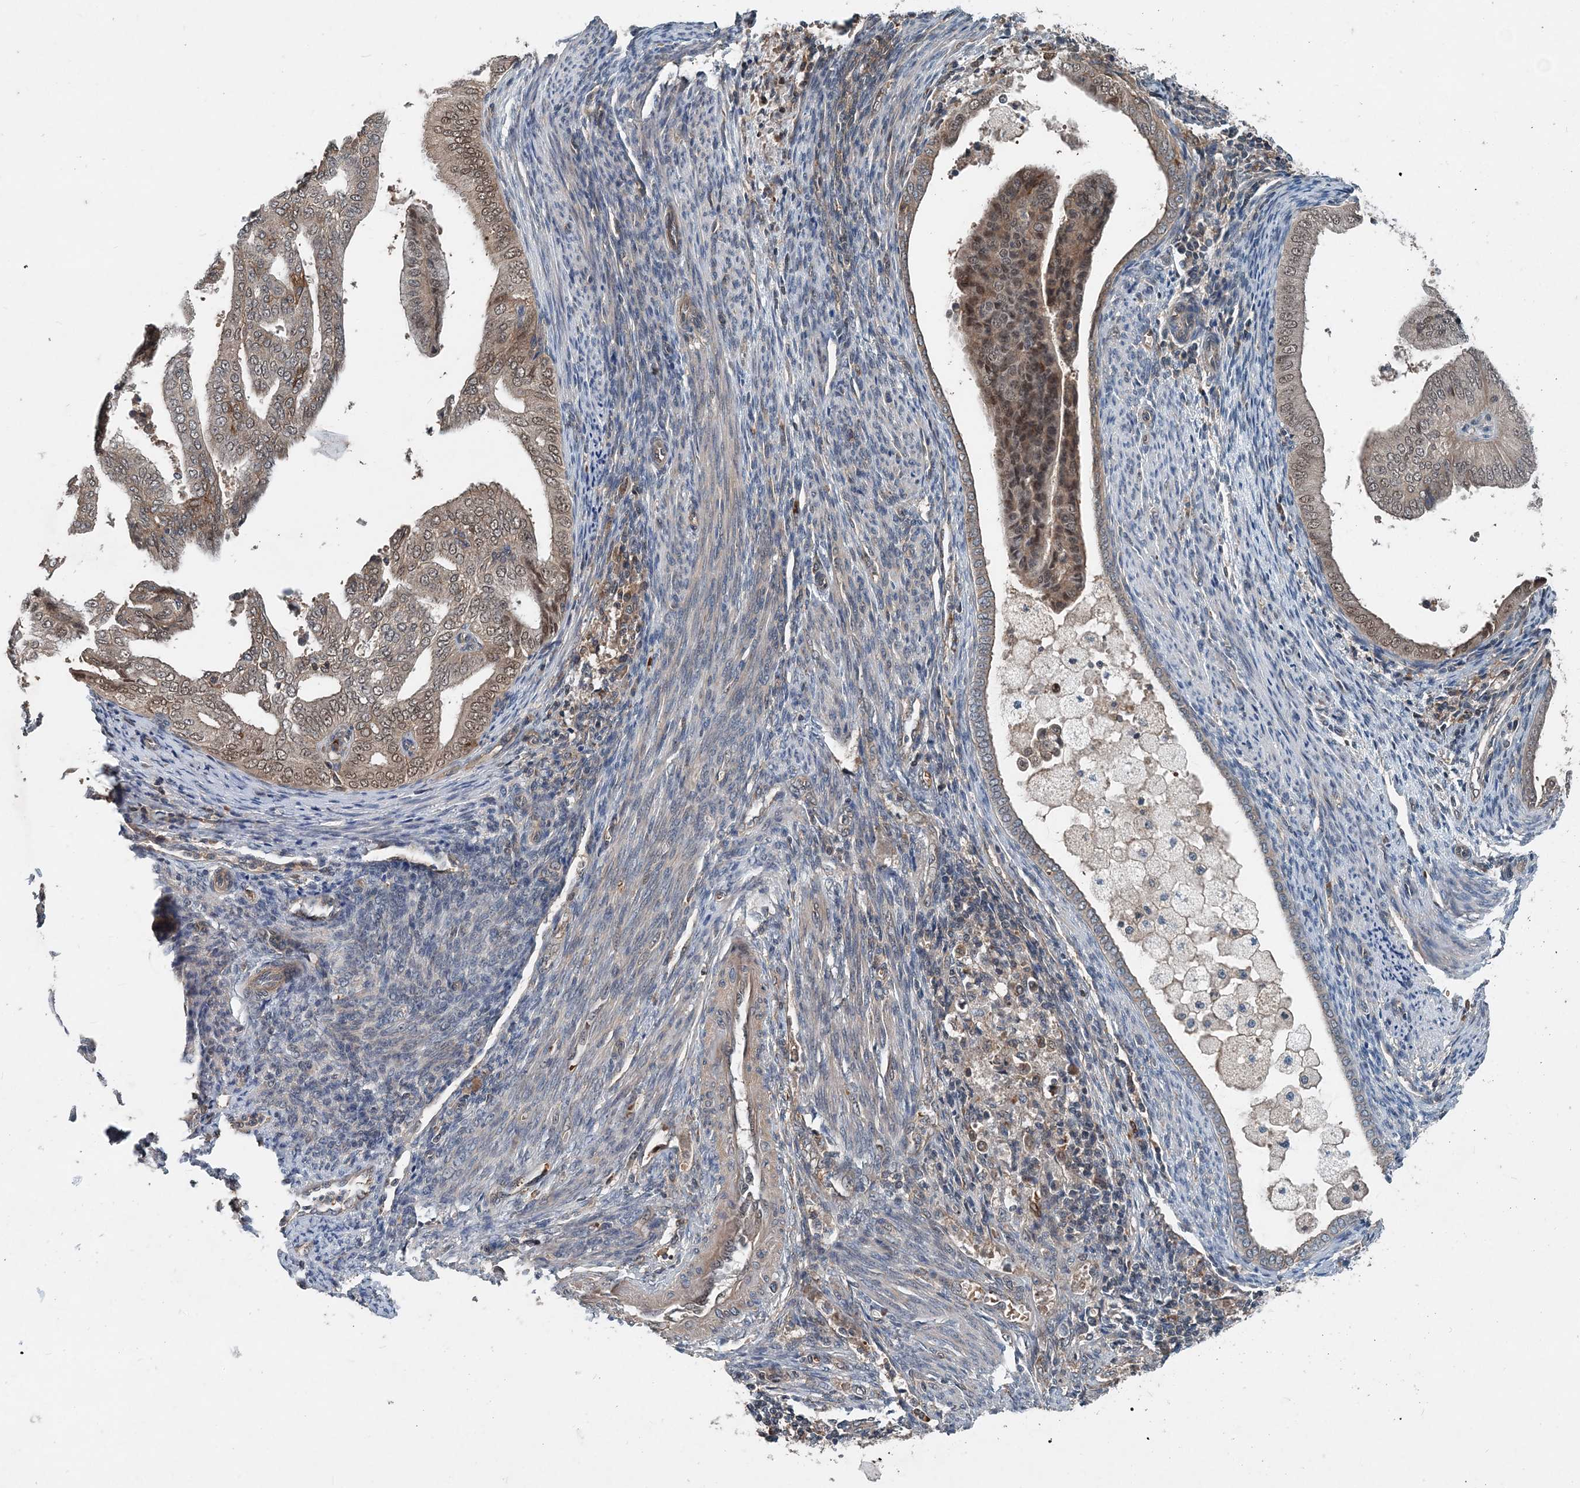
{"staining": {"intensity": "moderate", "quantity": "<25%", "location": "cytoplasmic/membranous"}, "tissue": "endometrial cancer", "cell_type": "Tumor cells", "image_type": "cancer", "snomed": [{"axis": "morphology", "description": "Adenocarcinoma, NOS"}, {"axis": "topography", "description": "Endometrium"}], "caption": "Immunohistochemical staining of human endometrial cancer demonstrates low levels of moderate cytoplasmic/membranous staining in about <25% of tumor cells.", "gene": "SMPD3", "patient": {"sex": "female", "age": 58}}